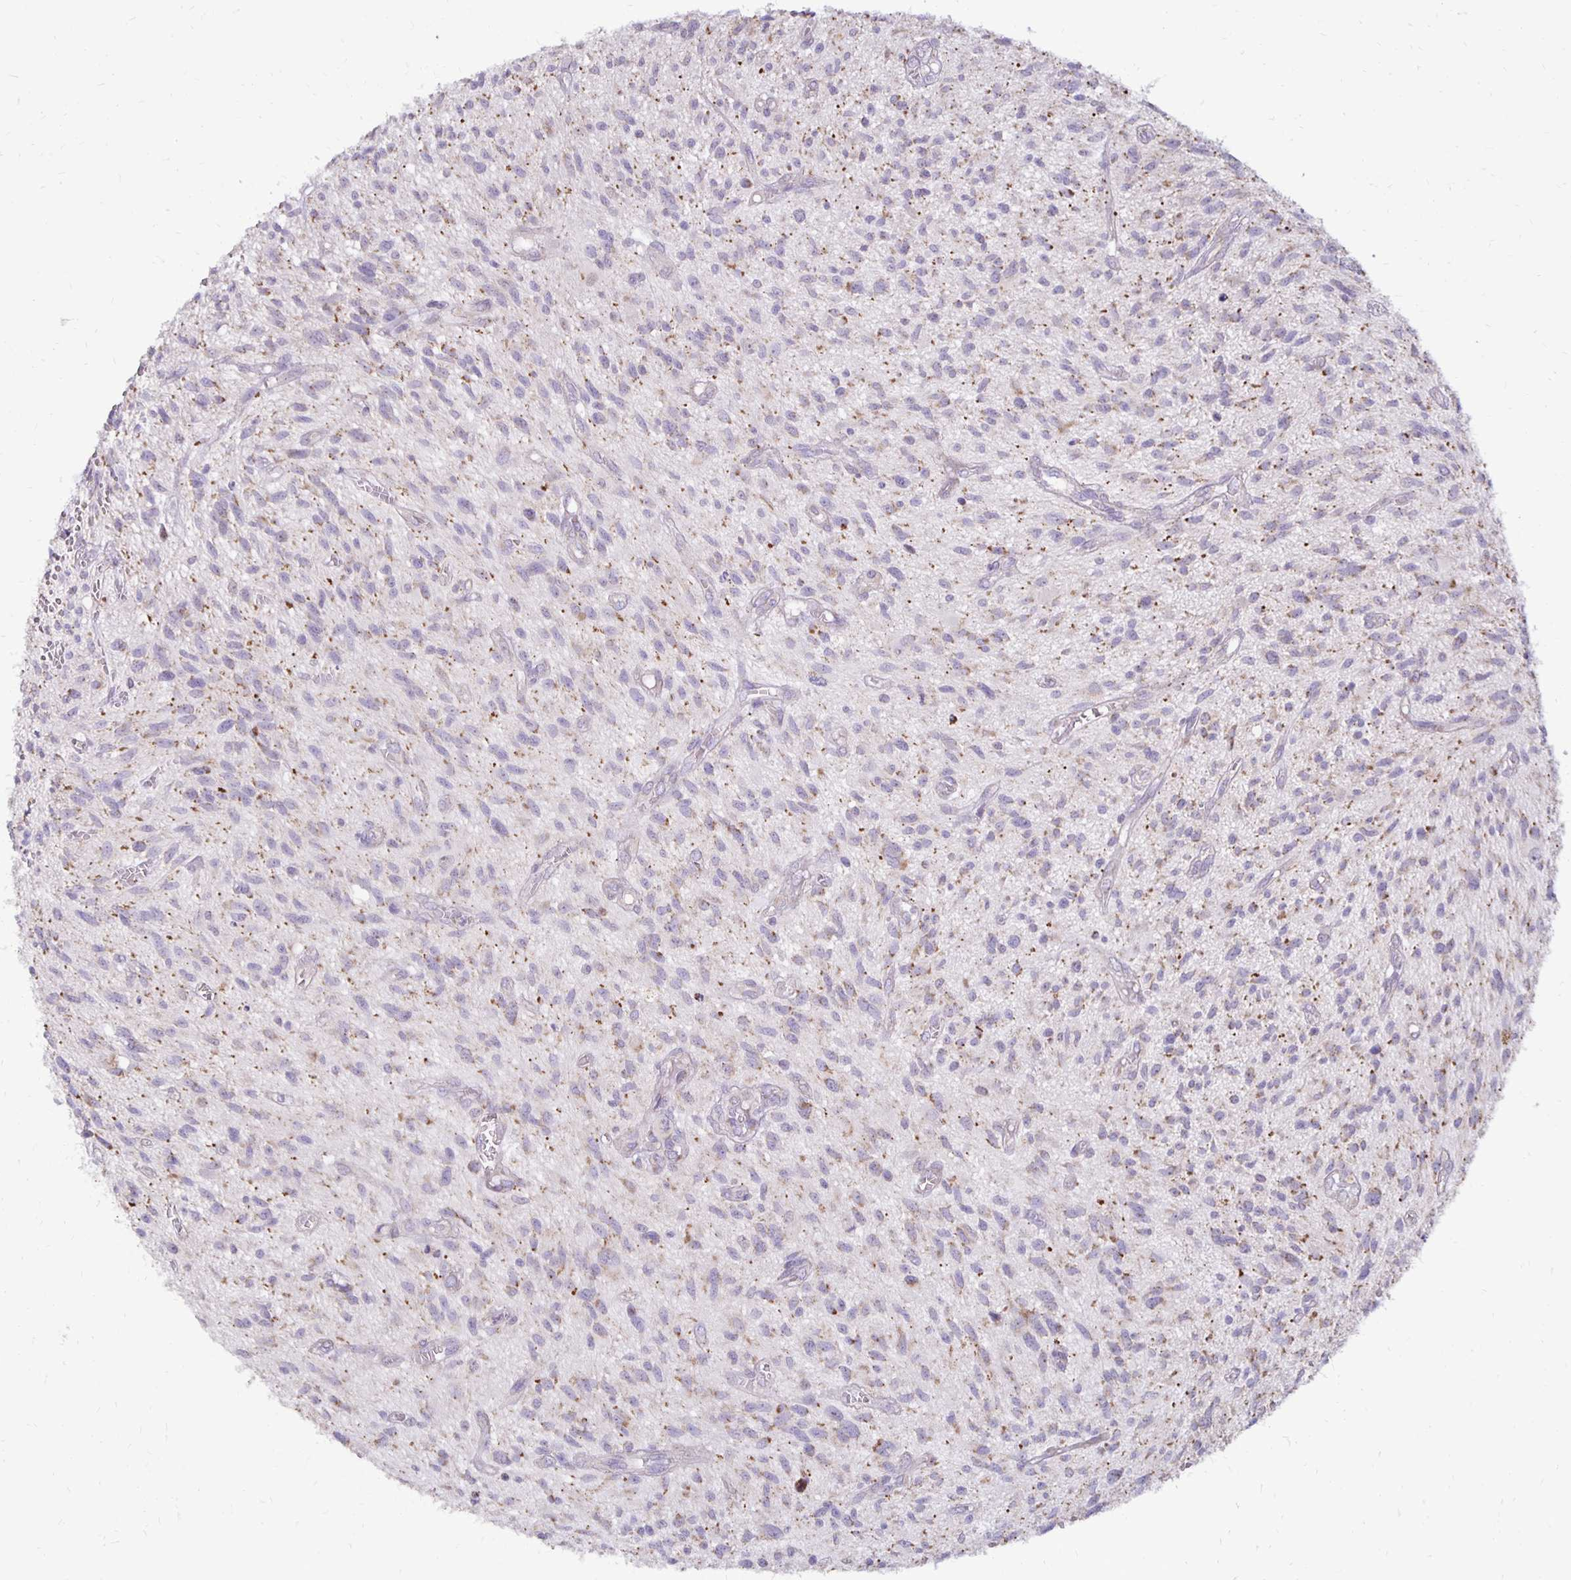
{"staining": {"intensity": "moderate", "quantity": "25%-75%", "location": "cytoplasmic/membranous"}, "tissue": "glioma", "cell_type": "Tumor cells", "image_type": "cancer", "snomed": [{"axis": "morphology", "description": "Glioma, malignant, High grade"}, {"axis": "topography", "description": "Brain"}], "caption": "This histopathology image reveals IHC staining of human glioma, with medium moderate cytoplasmic/membranous staining in about 25%-75% of tumor cells.", "gene": "IER3", "patient": {"sex": "male", "age": 75}}